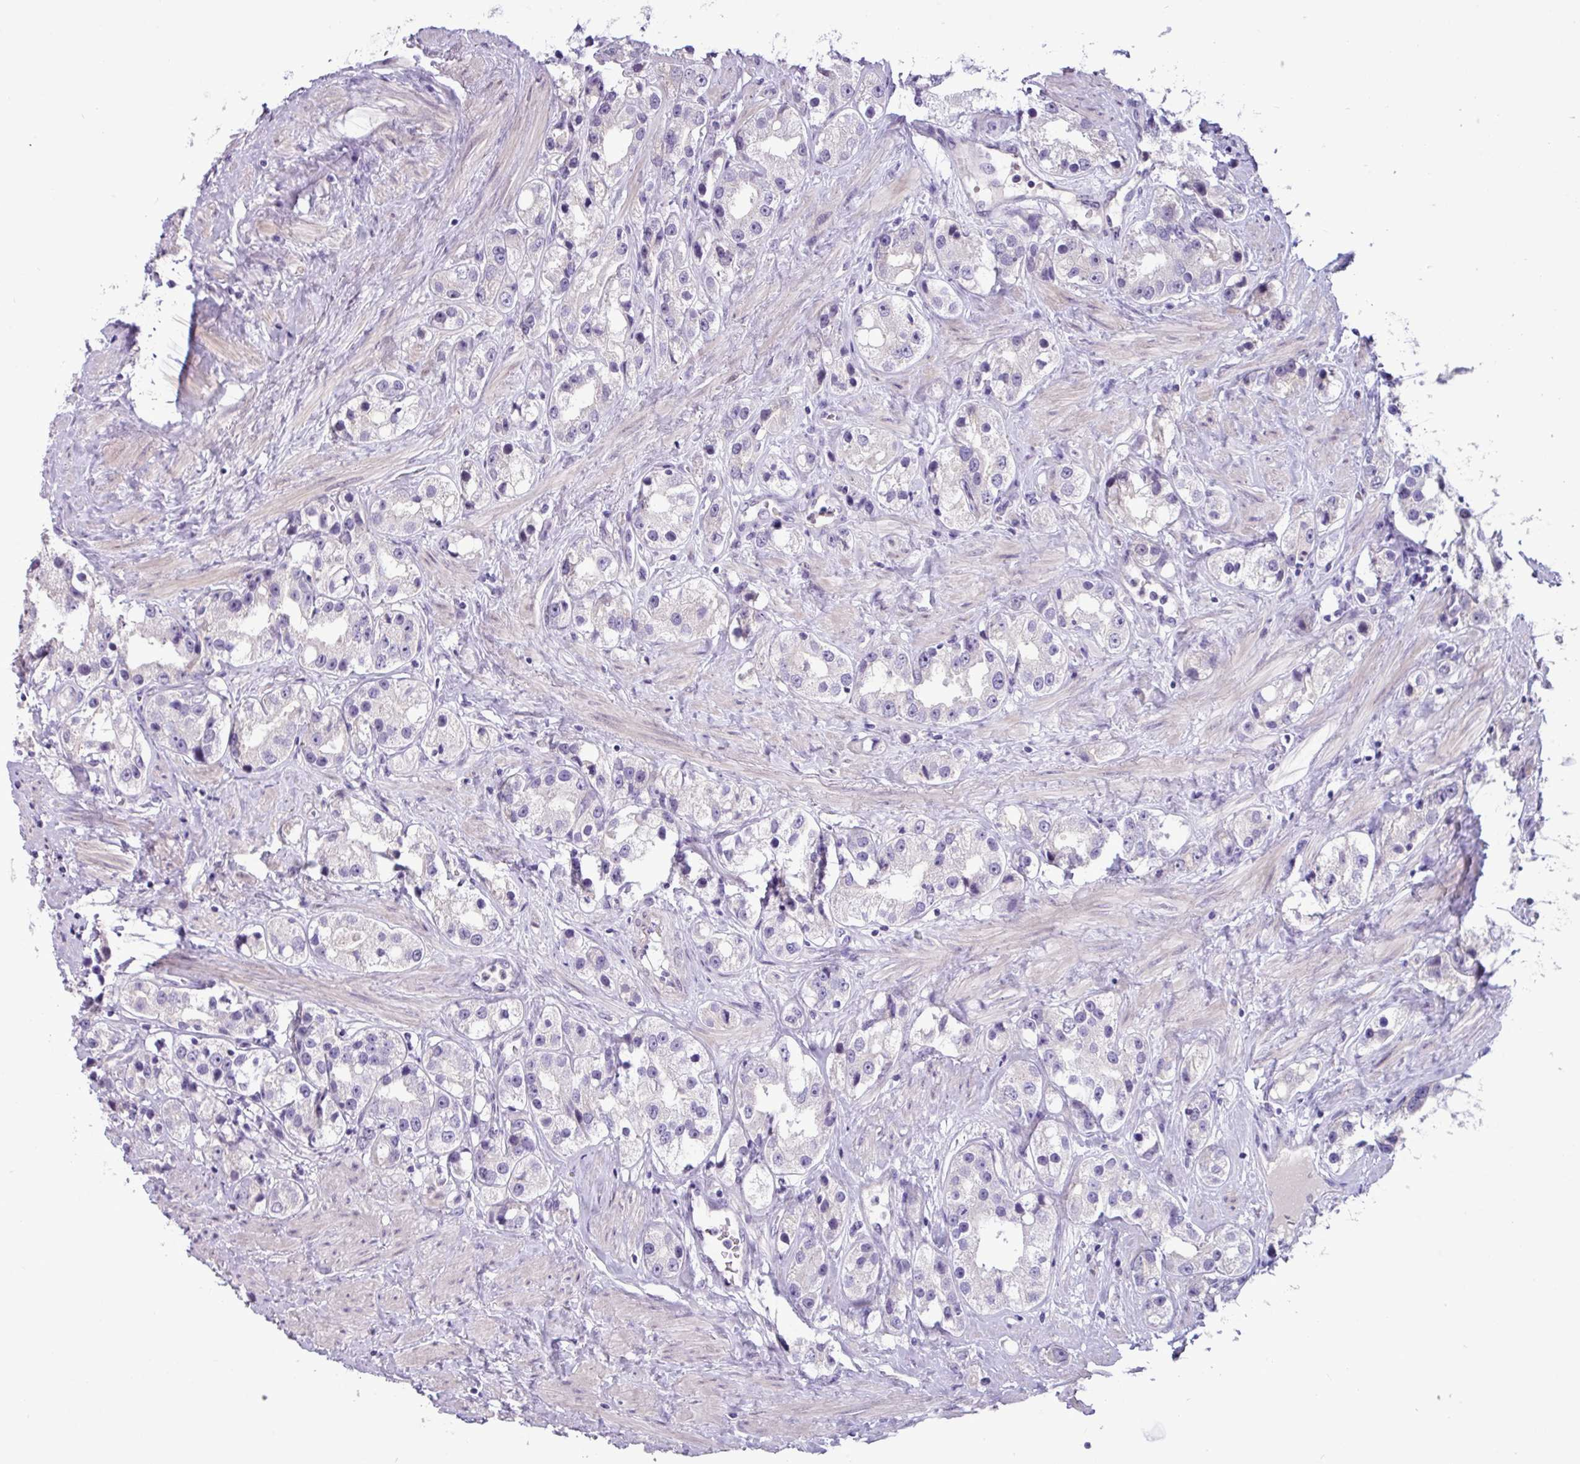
{"staining": {"intensity": "negative", "quantity": "none", "location": "none"}, "tissue": "prostate cancer", "cell_type": "Tumor cells", "image_type": "cancer", "snomed": [{"axis": "morphology", "description": "Adenocarcinoma, NOS"}, {"axis": "topography", "description": "Prostate"}], "caption": "Histopathology image shows no significant protein expression in tumor cells of prostate cancer.", "gene": "PNLDC1", "patient": {"sex": "male", "age": 79}}